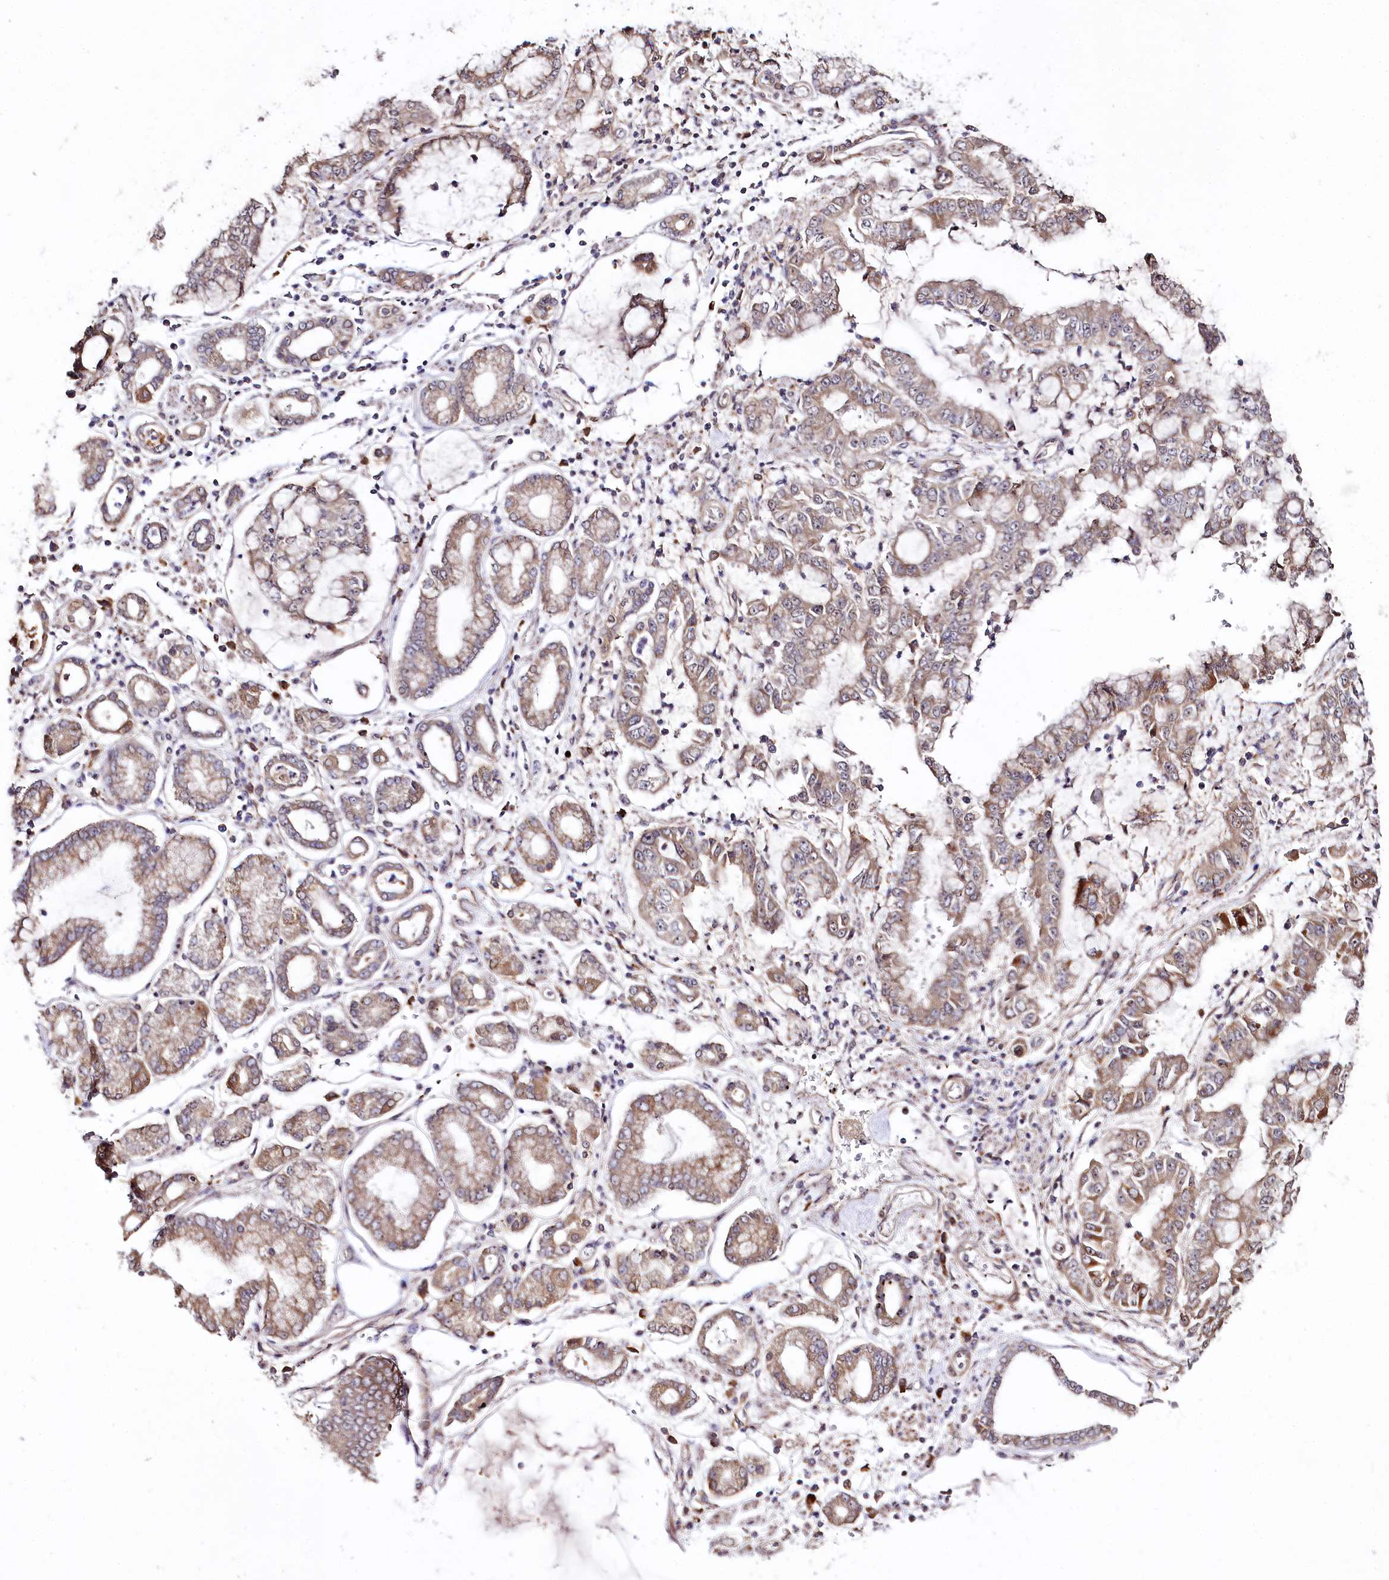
{"staining": {"intensity": "moderate", "quantity": "<25%", "location": "cytoplasmic/membranous"}, "tissue": "stomach cancer", "cell_type": "Tumor cells", "image_type": "cancer", "snomed": [{"axis": "morphology", "description": "Adenocarcinoma, NOS"}, {"axis": "topography", "description": "Stomach"}], "caption": "Protein staining demonstrates moderate cytoplasmic/membranous positivity in approximately <25% of tumor cells in adenocarcinoma (stomach).", "gene": "DMP1", "patient": {"sex": "male", "age": 76}}